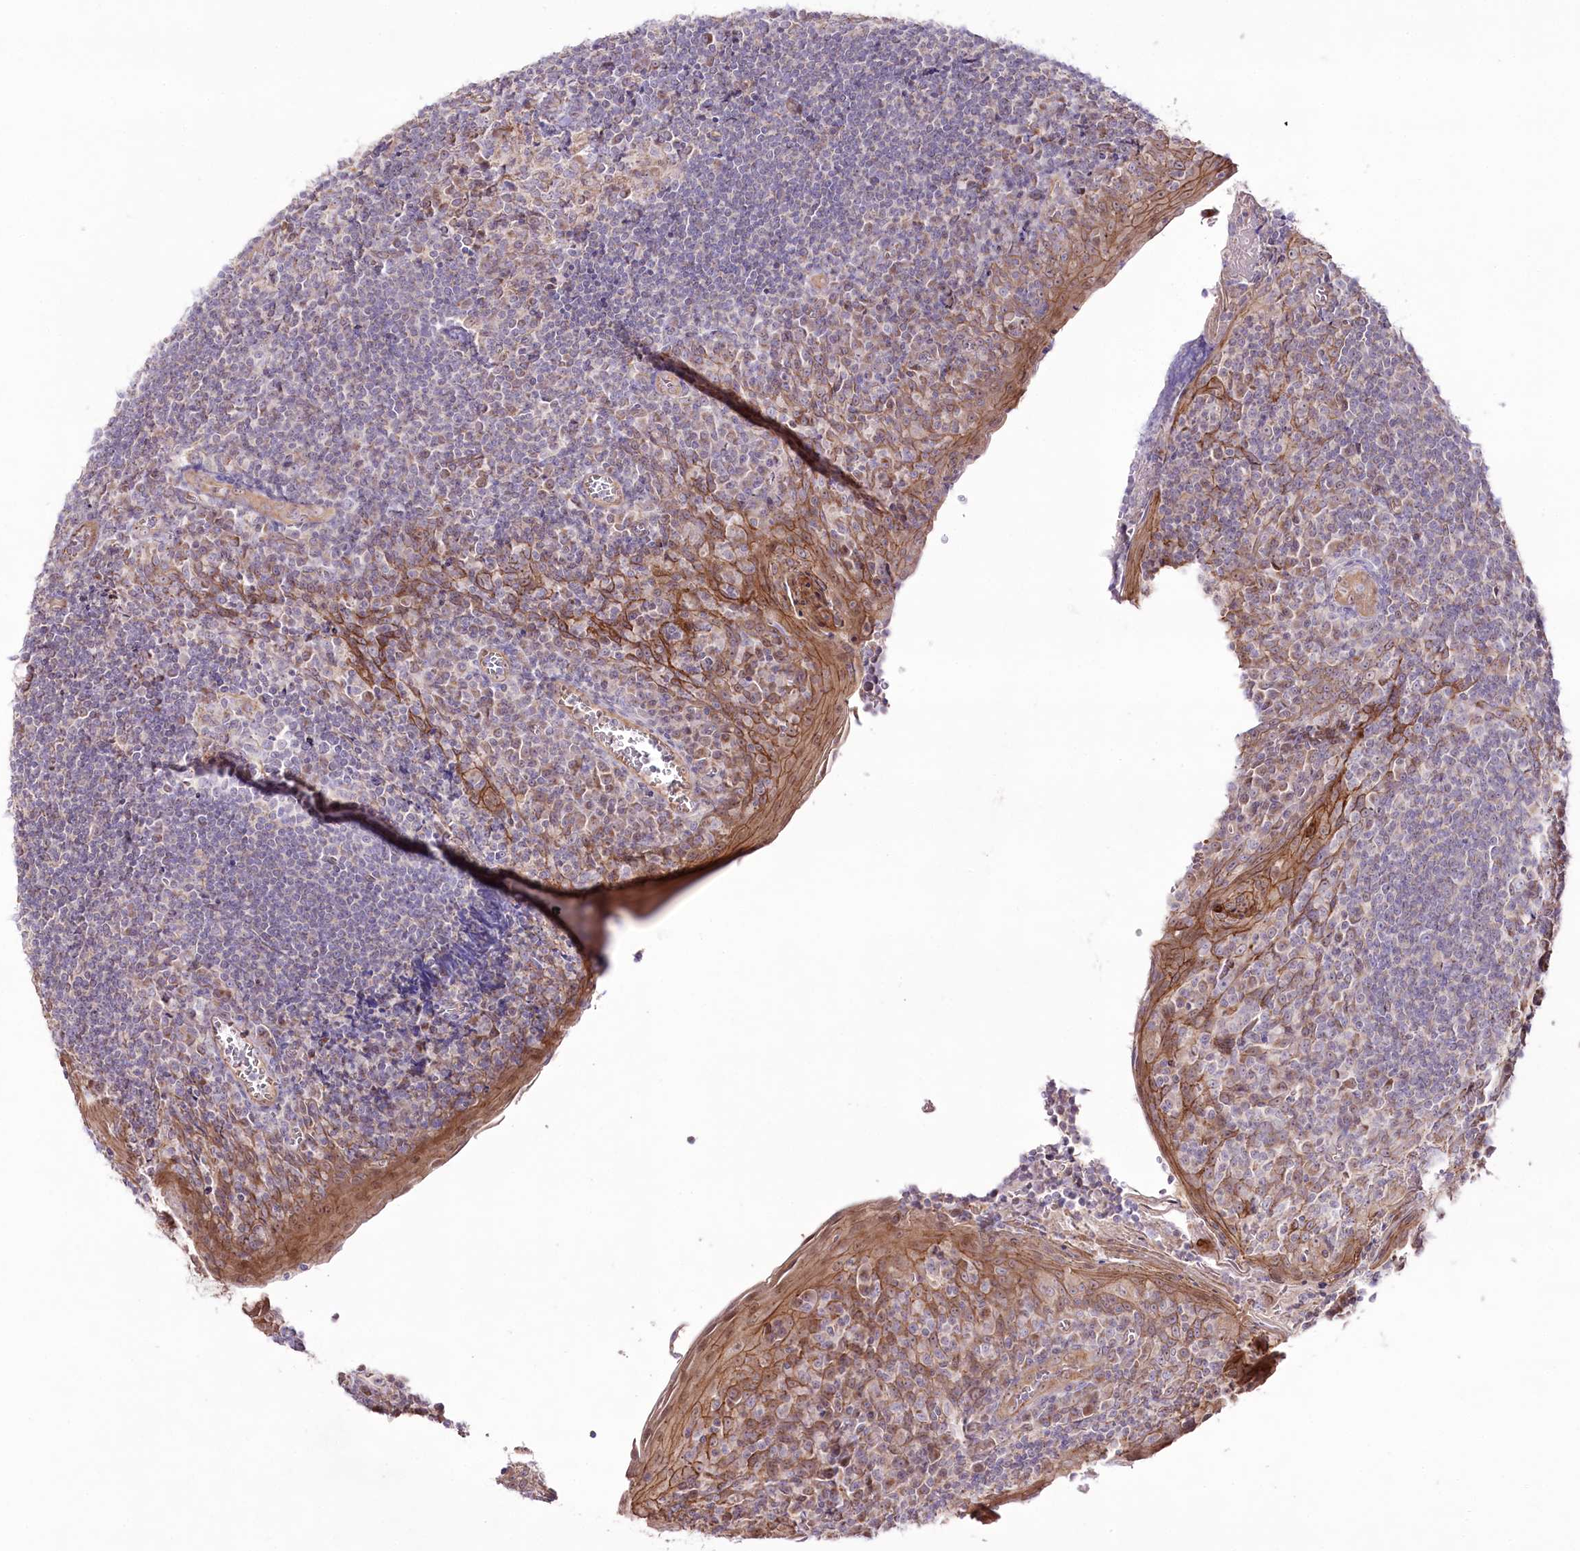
{"staining": {"intensity": "moderate", "quantity": "<25%", "location": "cytoplasmic/membranous"}, "tissue": "tonsil", "cell_type": "Germinal center cells", "image_type": "normal", "snomed": [{"axis": "morphology", "description": "Normal tissue, NOS"}, {"axis": "topography", "description": "Tonsil"}], "caption": "This photomicrograph shows IHC staining of normal tonsil, with low moderate cytoplasmic/membranous expression in about <25% of germinal center cells.", "gene": "REXO2", "patient": {"sex": "male", "age": 27}}